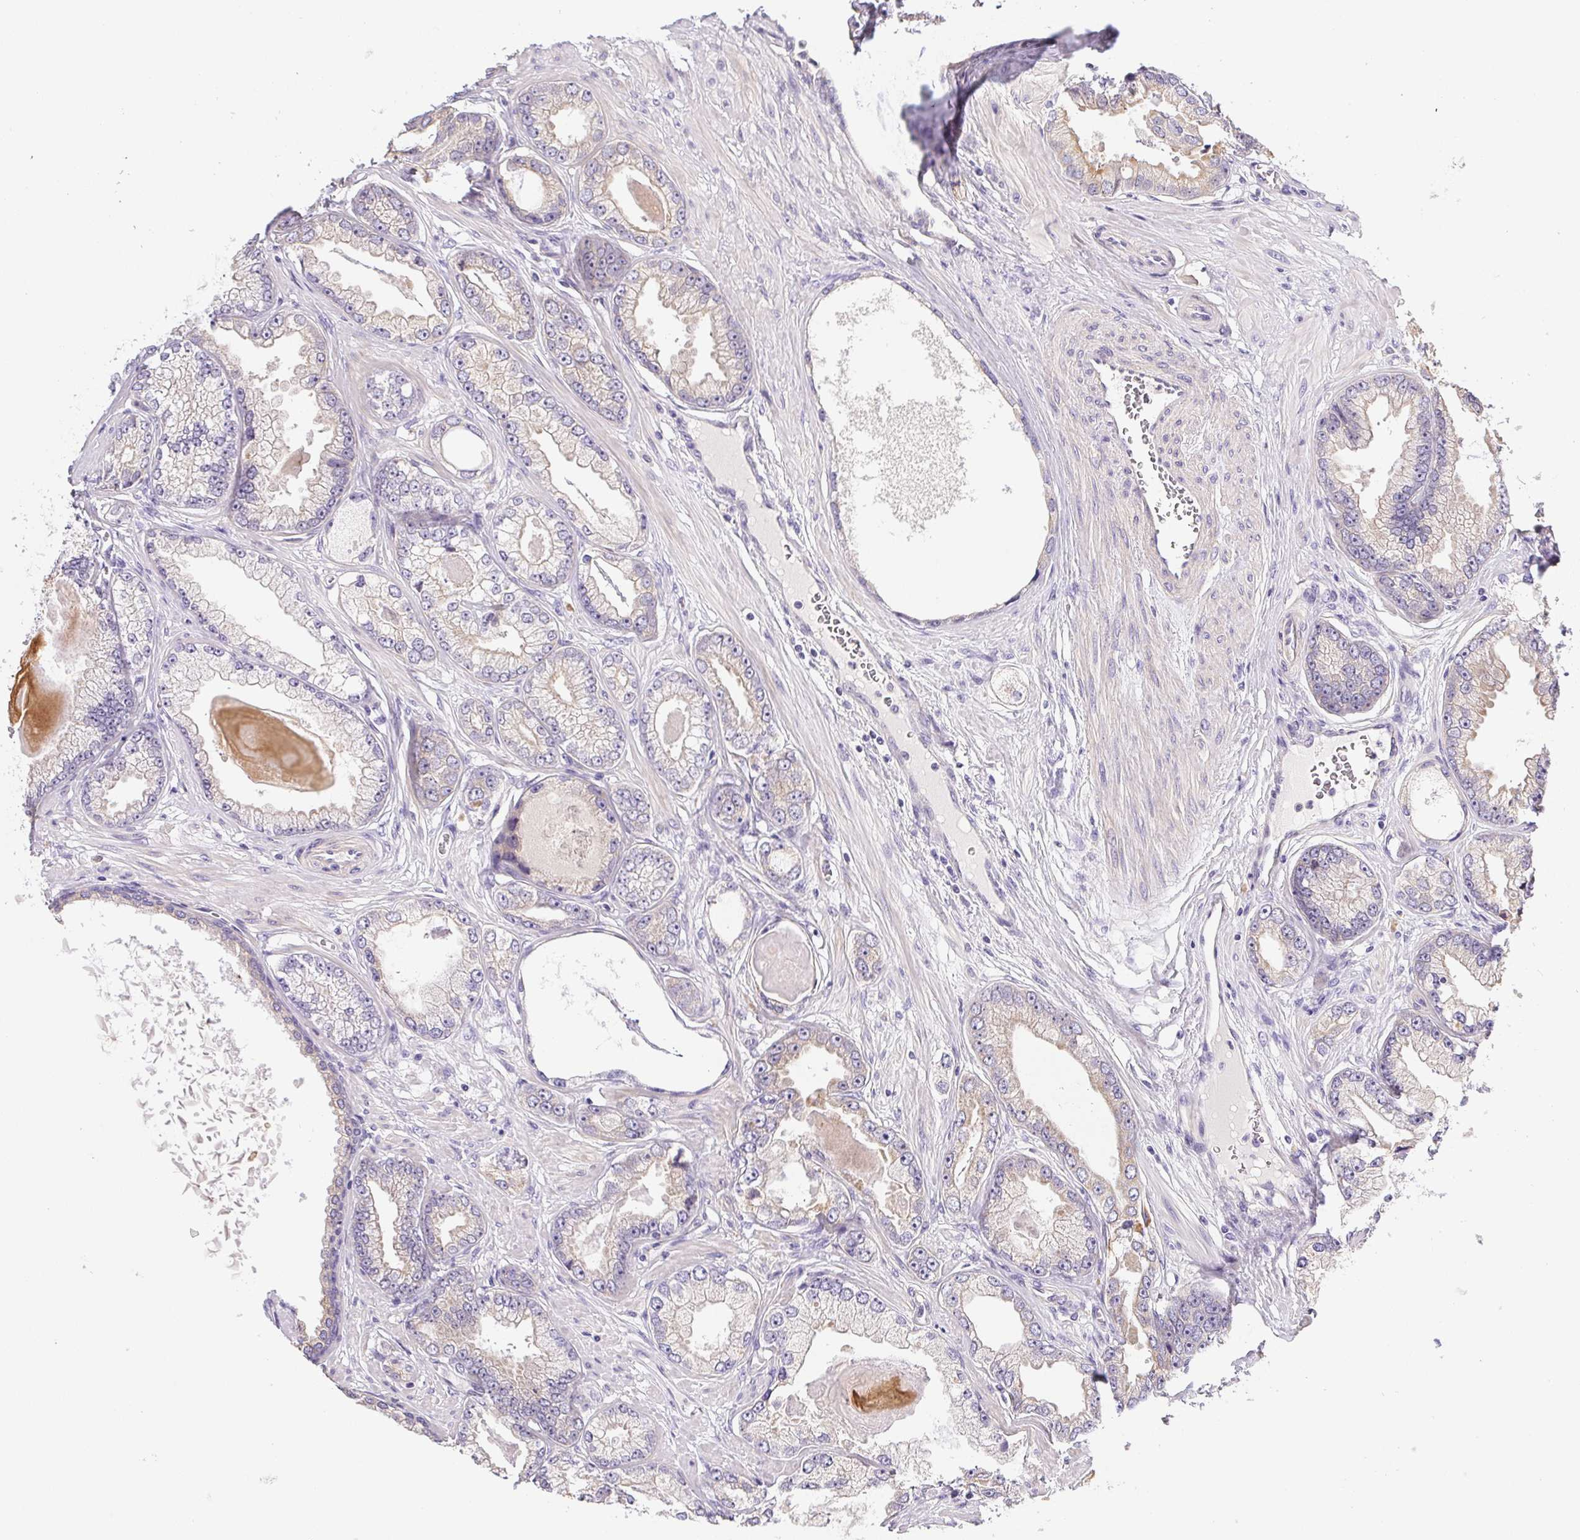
{"staining": {"intensity": "negative", "quantity": "none", "location": "none"}, "tissue": "prostate cancer", "cell_type": "Tumor cells", "image_type": "cancer", "snomed": [{"axis": "morphology", "description": "Adenocarcinoma, Low grade"}, {"axis": "topography", "description": "Prostate"}], "caption": "Immunohistochemistry (IHC) of prostate cancer (low-grade adenocarcinoma) shows no expression in tumor cells.", "gene": "SLC17A7", "patient": {"sex": "male", "age": 64}}